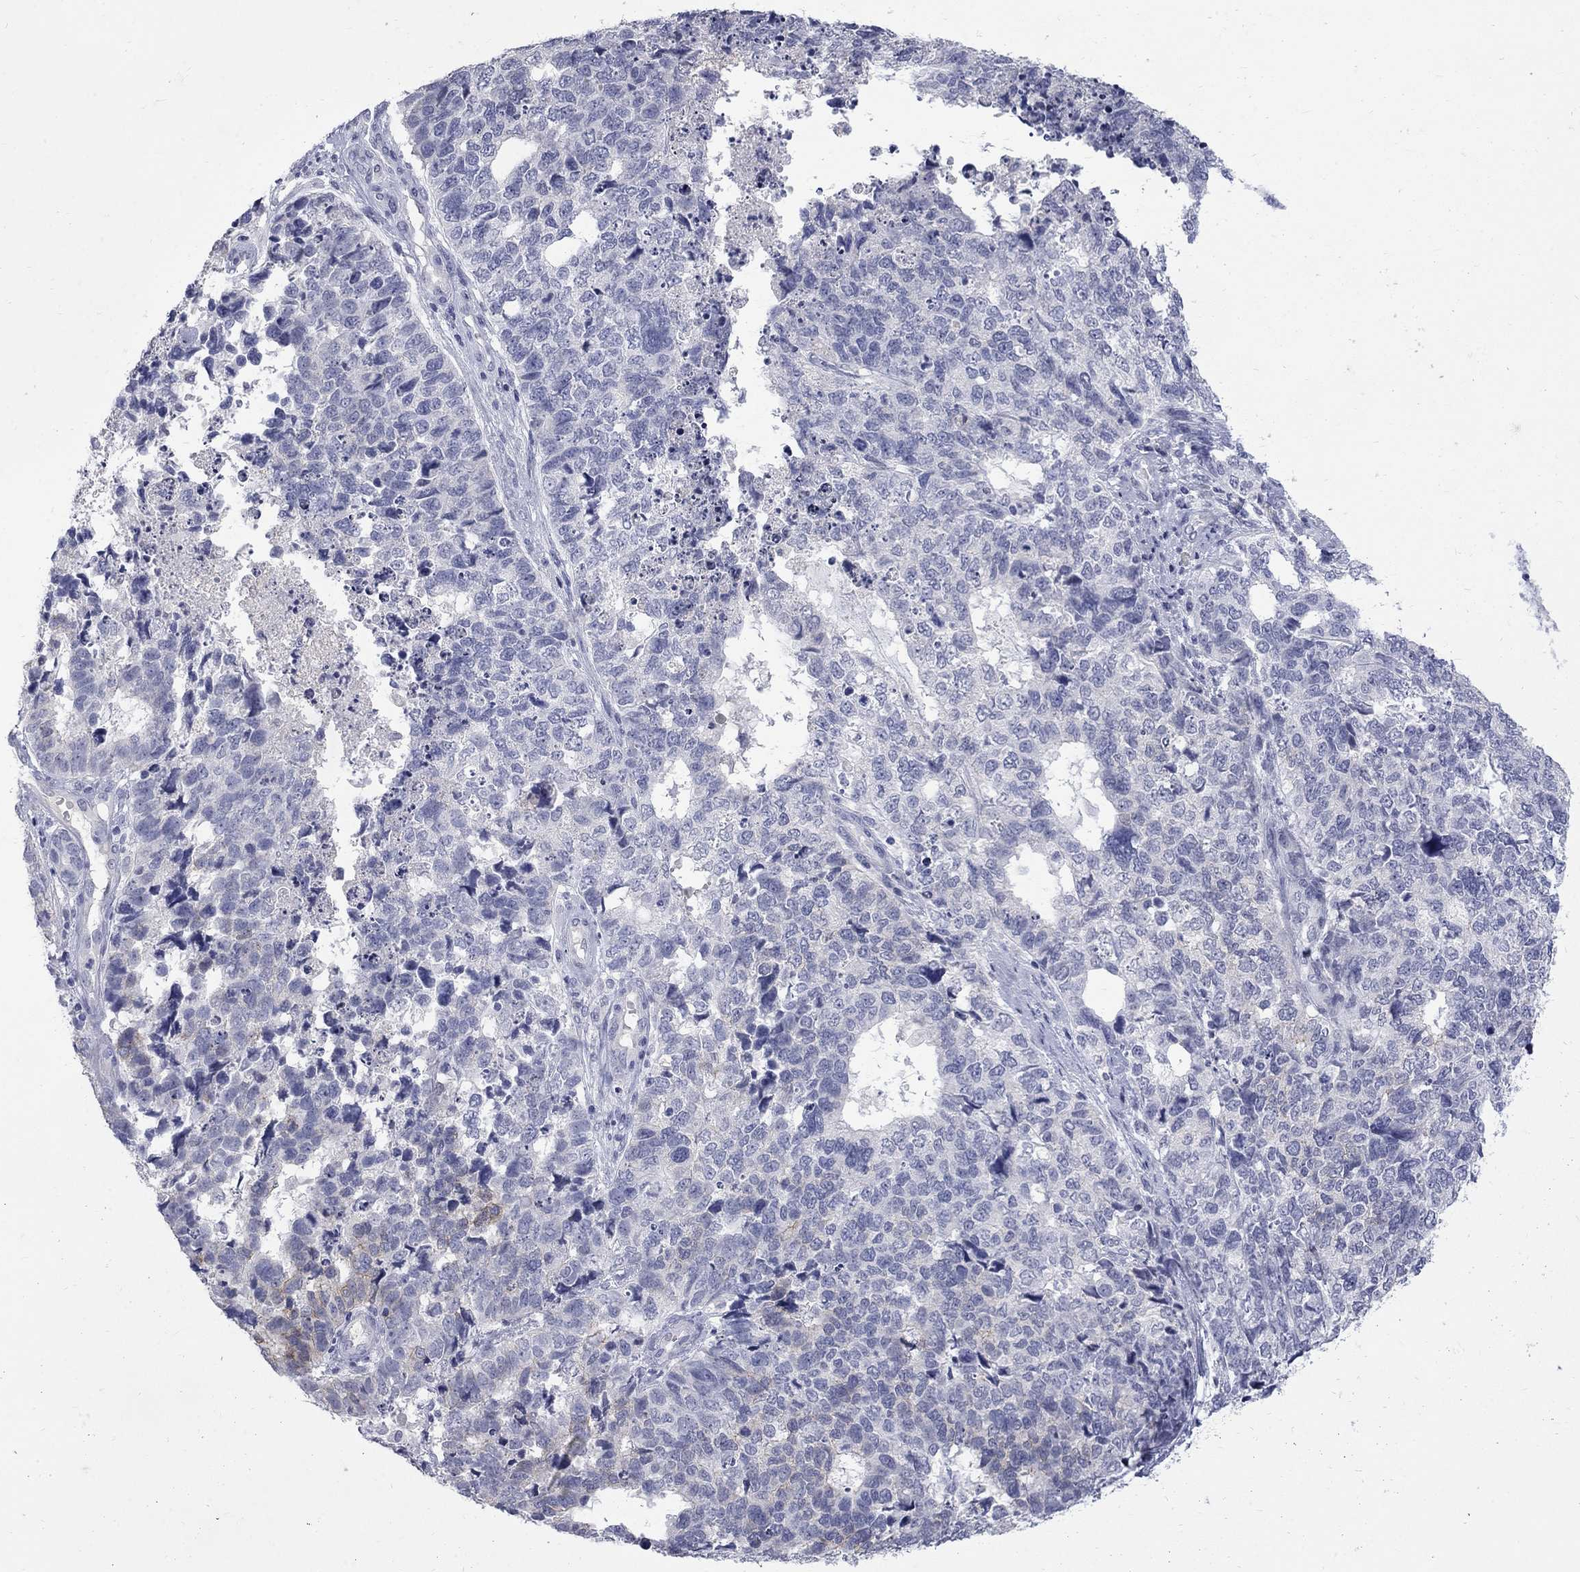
{"staining": {"intensity": "negative", "quantity": "none", "location": "none"}, "tissue": "cervical cancer", "cell_type": "Tumor cells", "image_type": "cancer", "snomed": [{"axis": "morphology", "description": "Squamous cell carcinoma, NOS"}, {"axis": "topography", "description": "Cervix"}], "caption": "A photomicrograph of cervical squamous cell carcinoma stained for a protein displays no brown staining in tumor cells.", "gene": "CTNND2", "patient": {"sex": "female", "age": 63}}